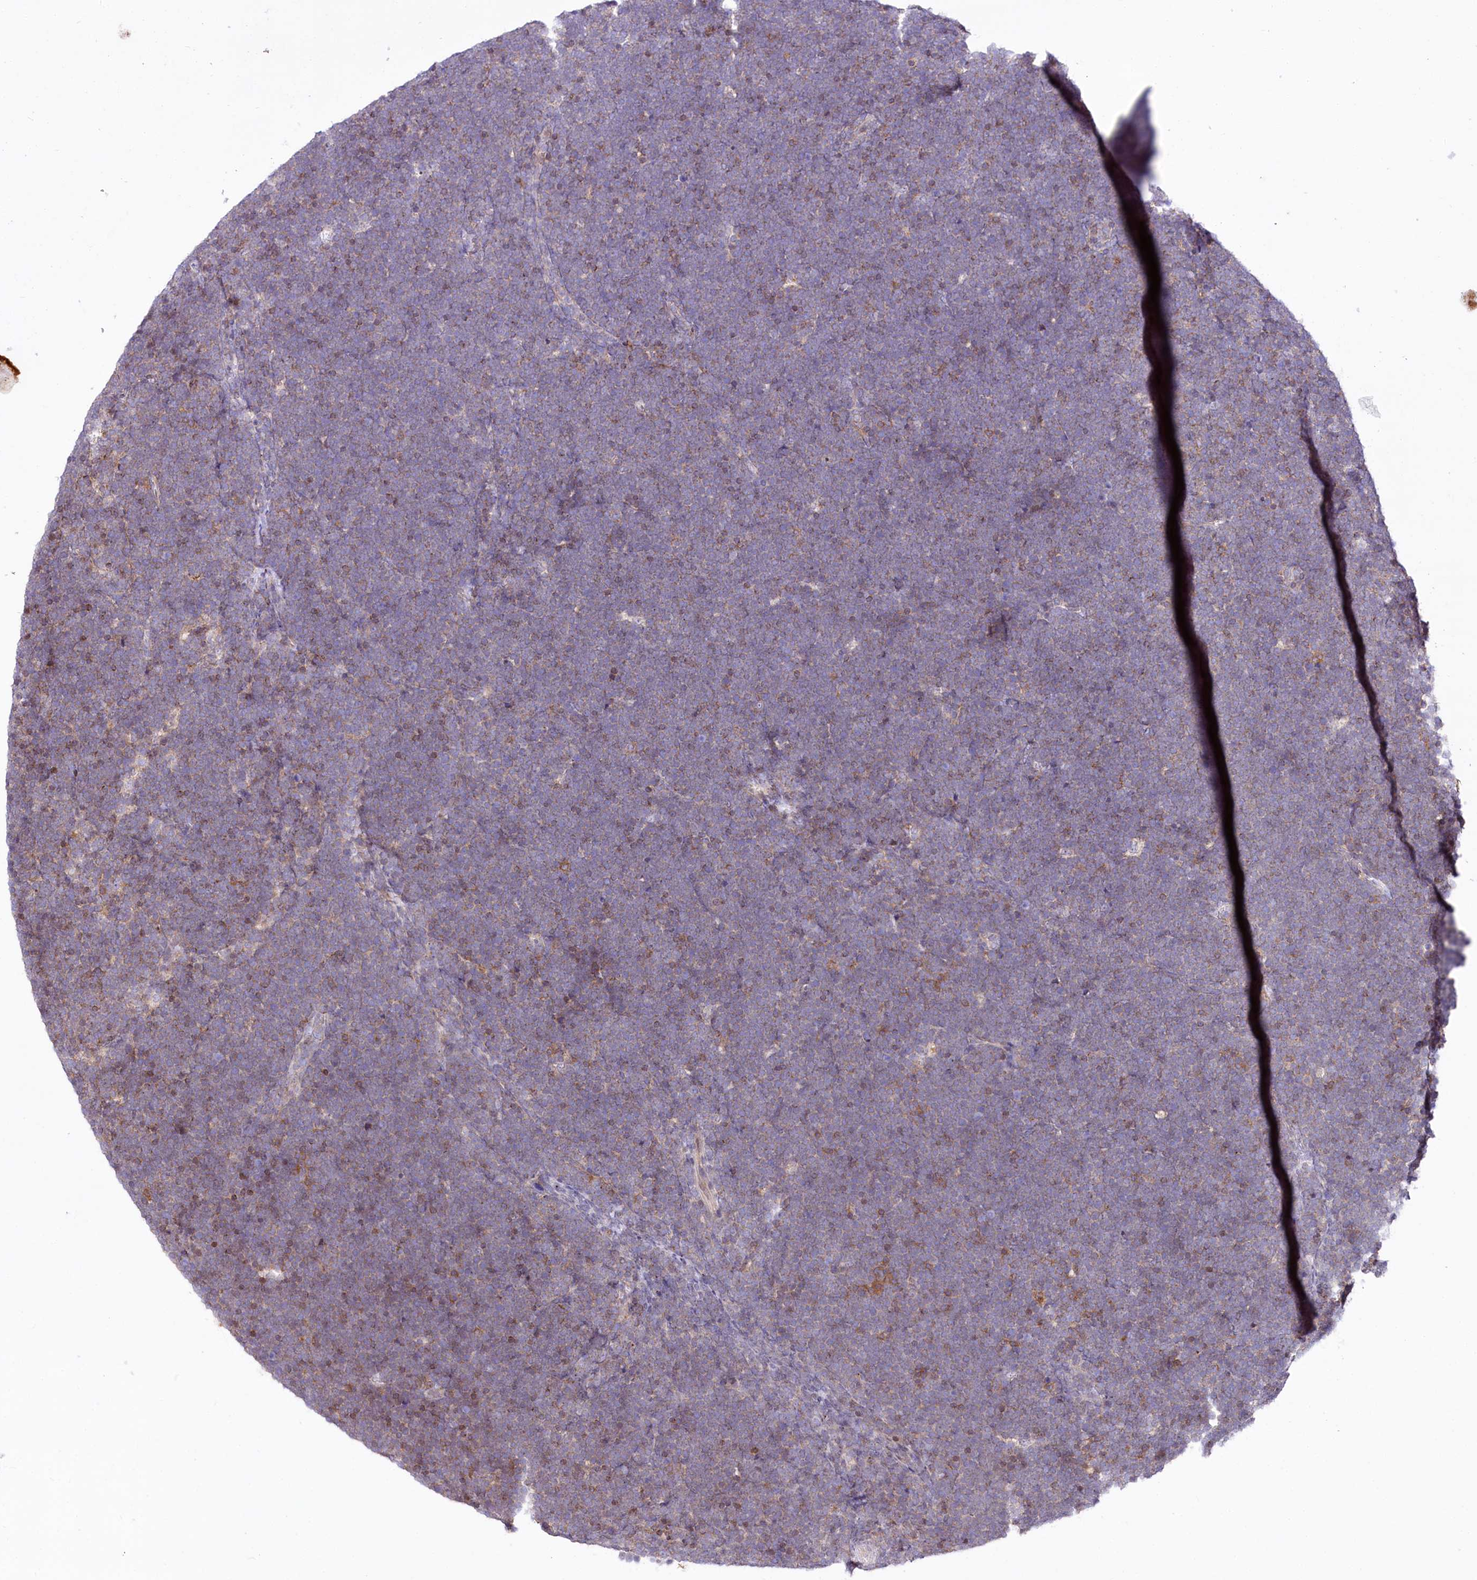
{"staining": {"intensity": "negative", "quantity": "none", "location": "none"}, "tissue": "lymphoma", "cell_type": "Tumor cells", "image_type": "cancer", "snomed": [{"axis": "morphology", "description": "Malignant lymphoma, non-Hodgkin's type, High grade"}, {"axis": "topography", "description": "Lymph node"}], "caption": "There is no significant expression in tumor cells of lymphoma.", "gene": "ZFYVE27", "patient": {"sex": "male", "age": 13}}